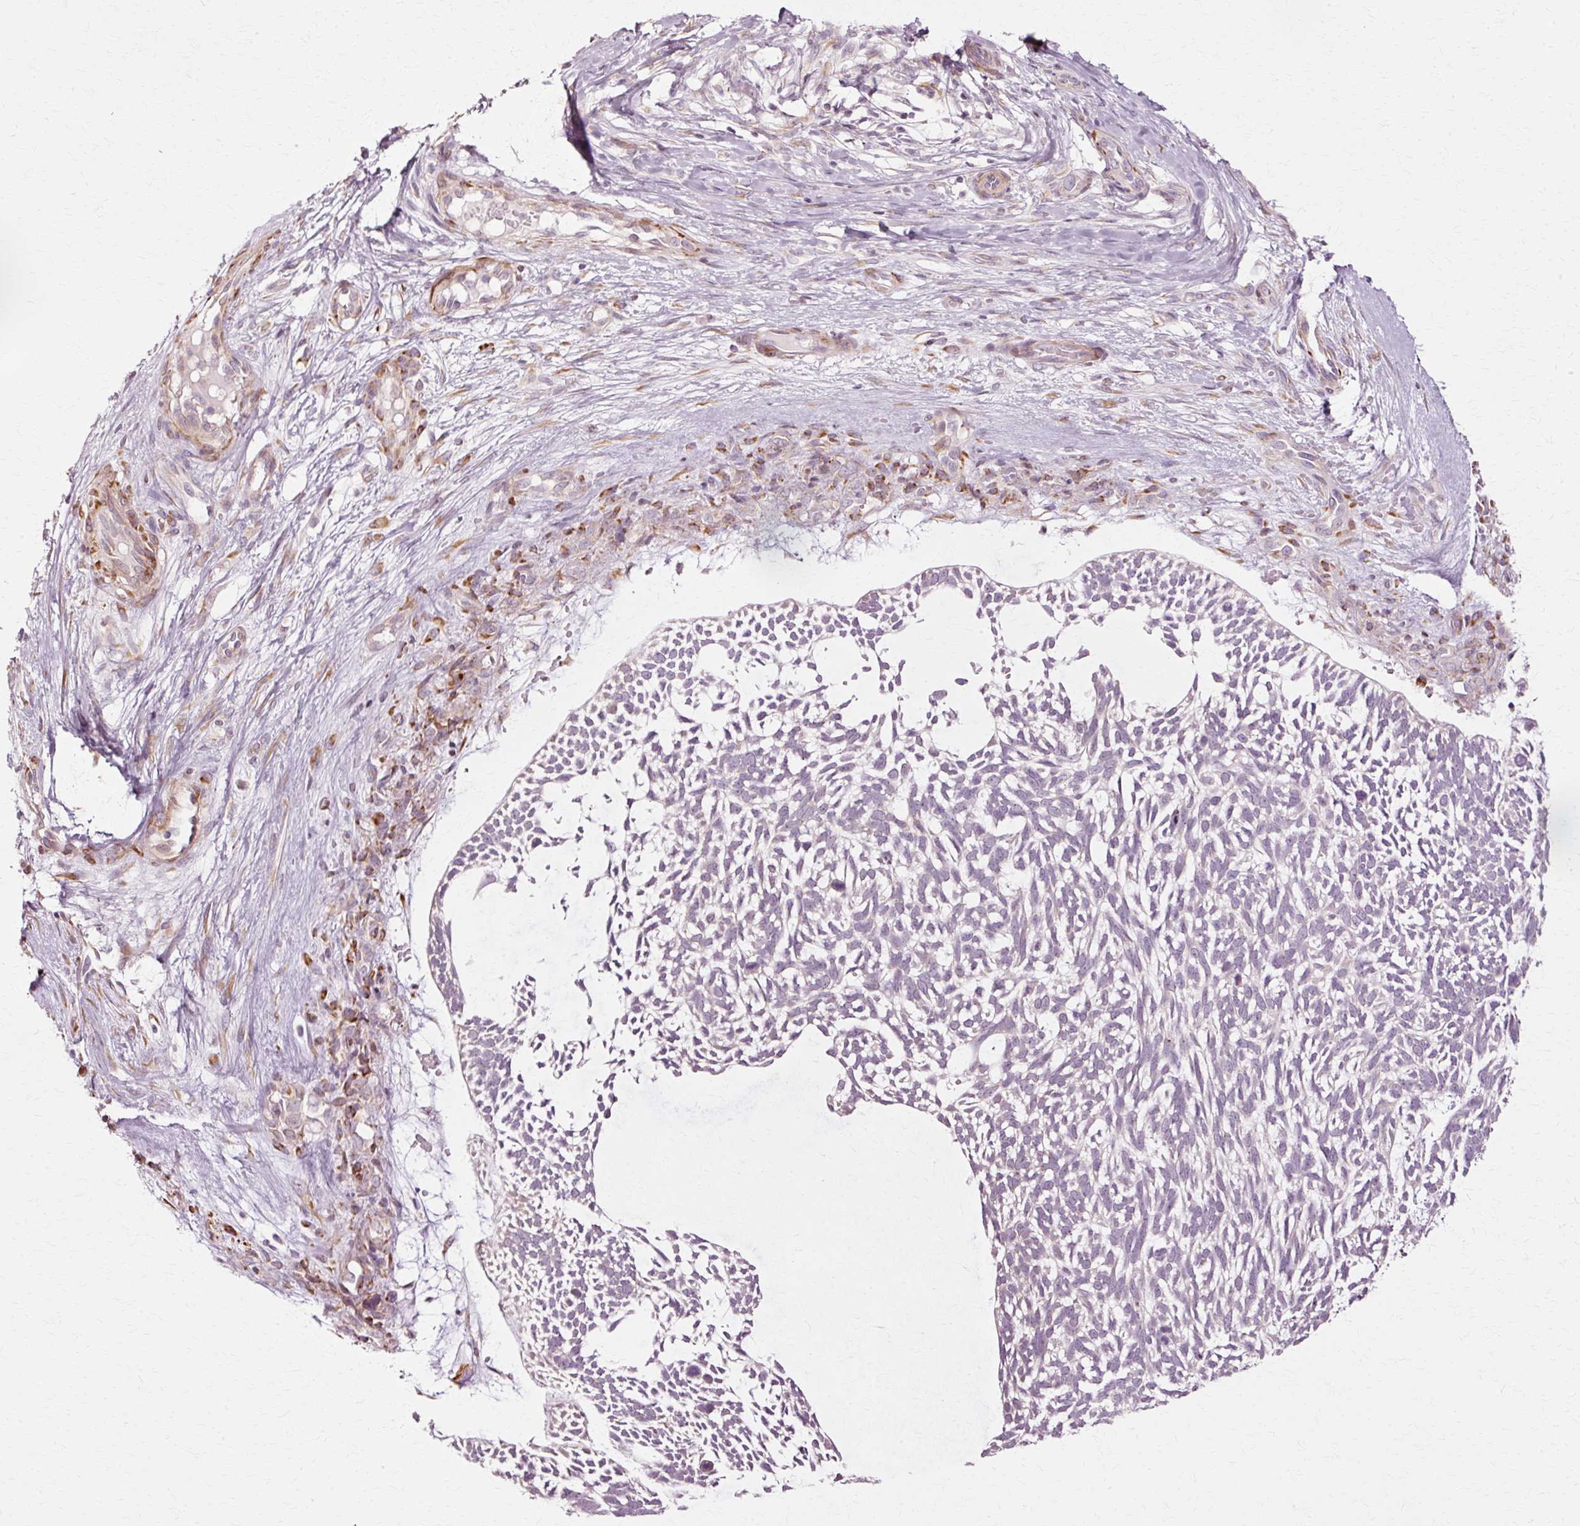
{"staining": {"intensity": "negative", "quantity": "none", "location": "none"}, "tissue": "skin cancer", "cell_type": "Tumor cells", "image_type": "cancer", "snomed": [{"axis": "morphology", "description": "Basal cell carcinoma"}, {"axis": "topography", "description": "Skin"}], "caption": "This is an immunohistochemistry photomicrograph of skin cancer (basal cell carcinoma). There is no expression in tumor cells.", "gene": "RGPD5", "patient": {"sex": "male", "age": 88}}